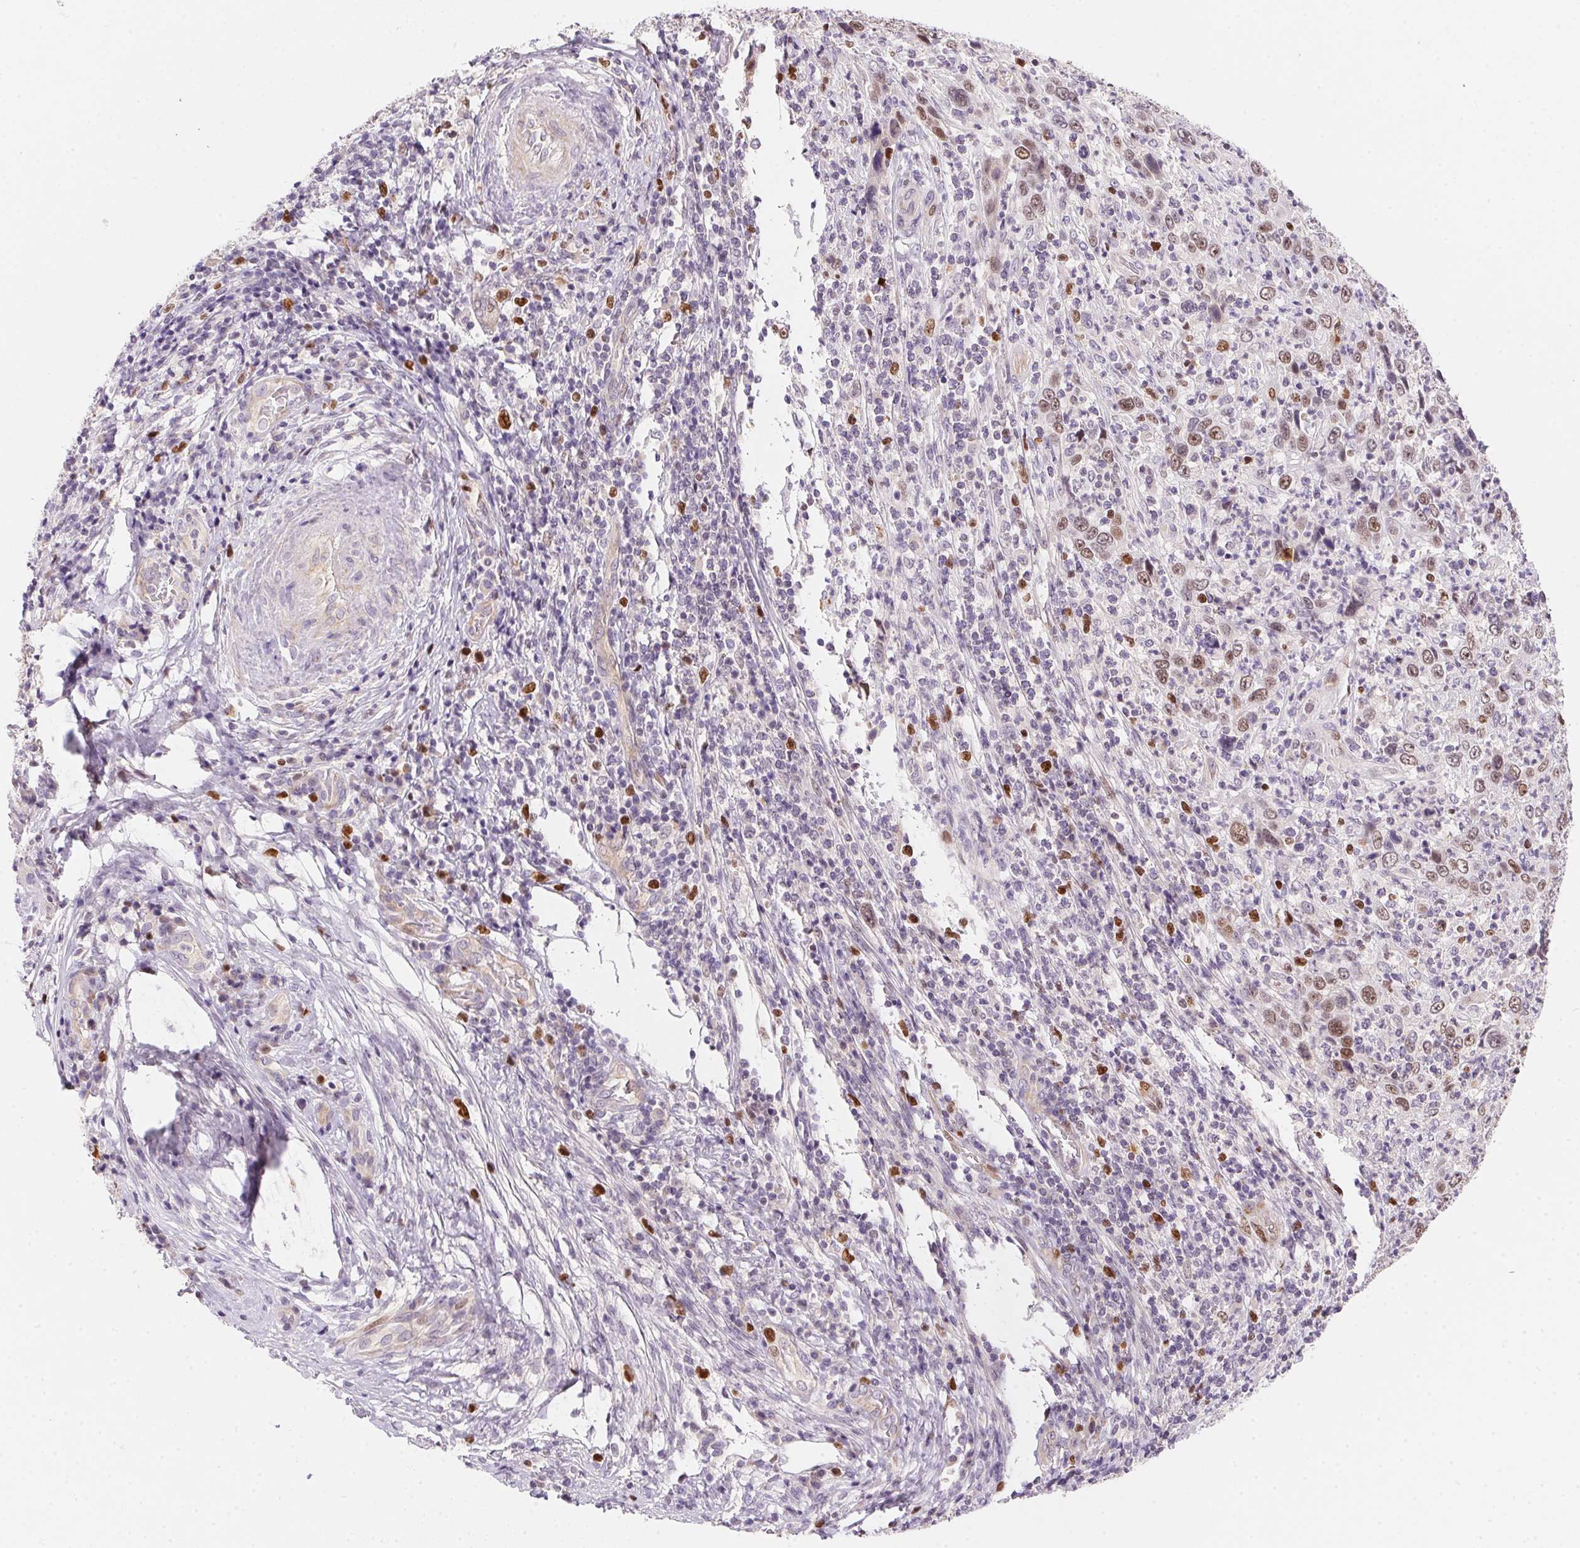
{"staining": {"intensity": "moderate", "quantity": "<25%", "location": "nuclear"}, "tissue": "cervical cancer", "cell_type": "Tumor cells", "image_type": "cancer", "snomed": [{"axis": "morphology", "description": "Squamous cell carcinoma, NOS"}, {"axis": "topography", "description": "Cervix"}], "caption": "Squamous cell carcinoma (cervical) tissue reveals moderate nuclear expression in approximately <25% of tumor cells", "gene": "HELLS", "patient": {"sex": "female", "age": 46}}